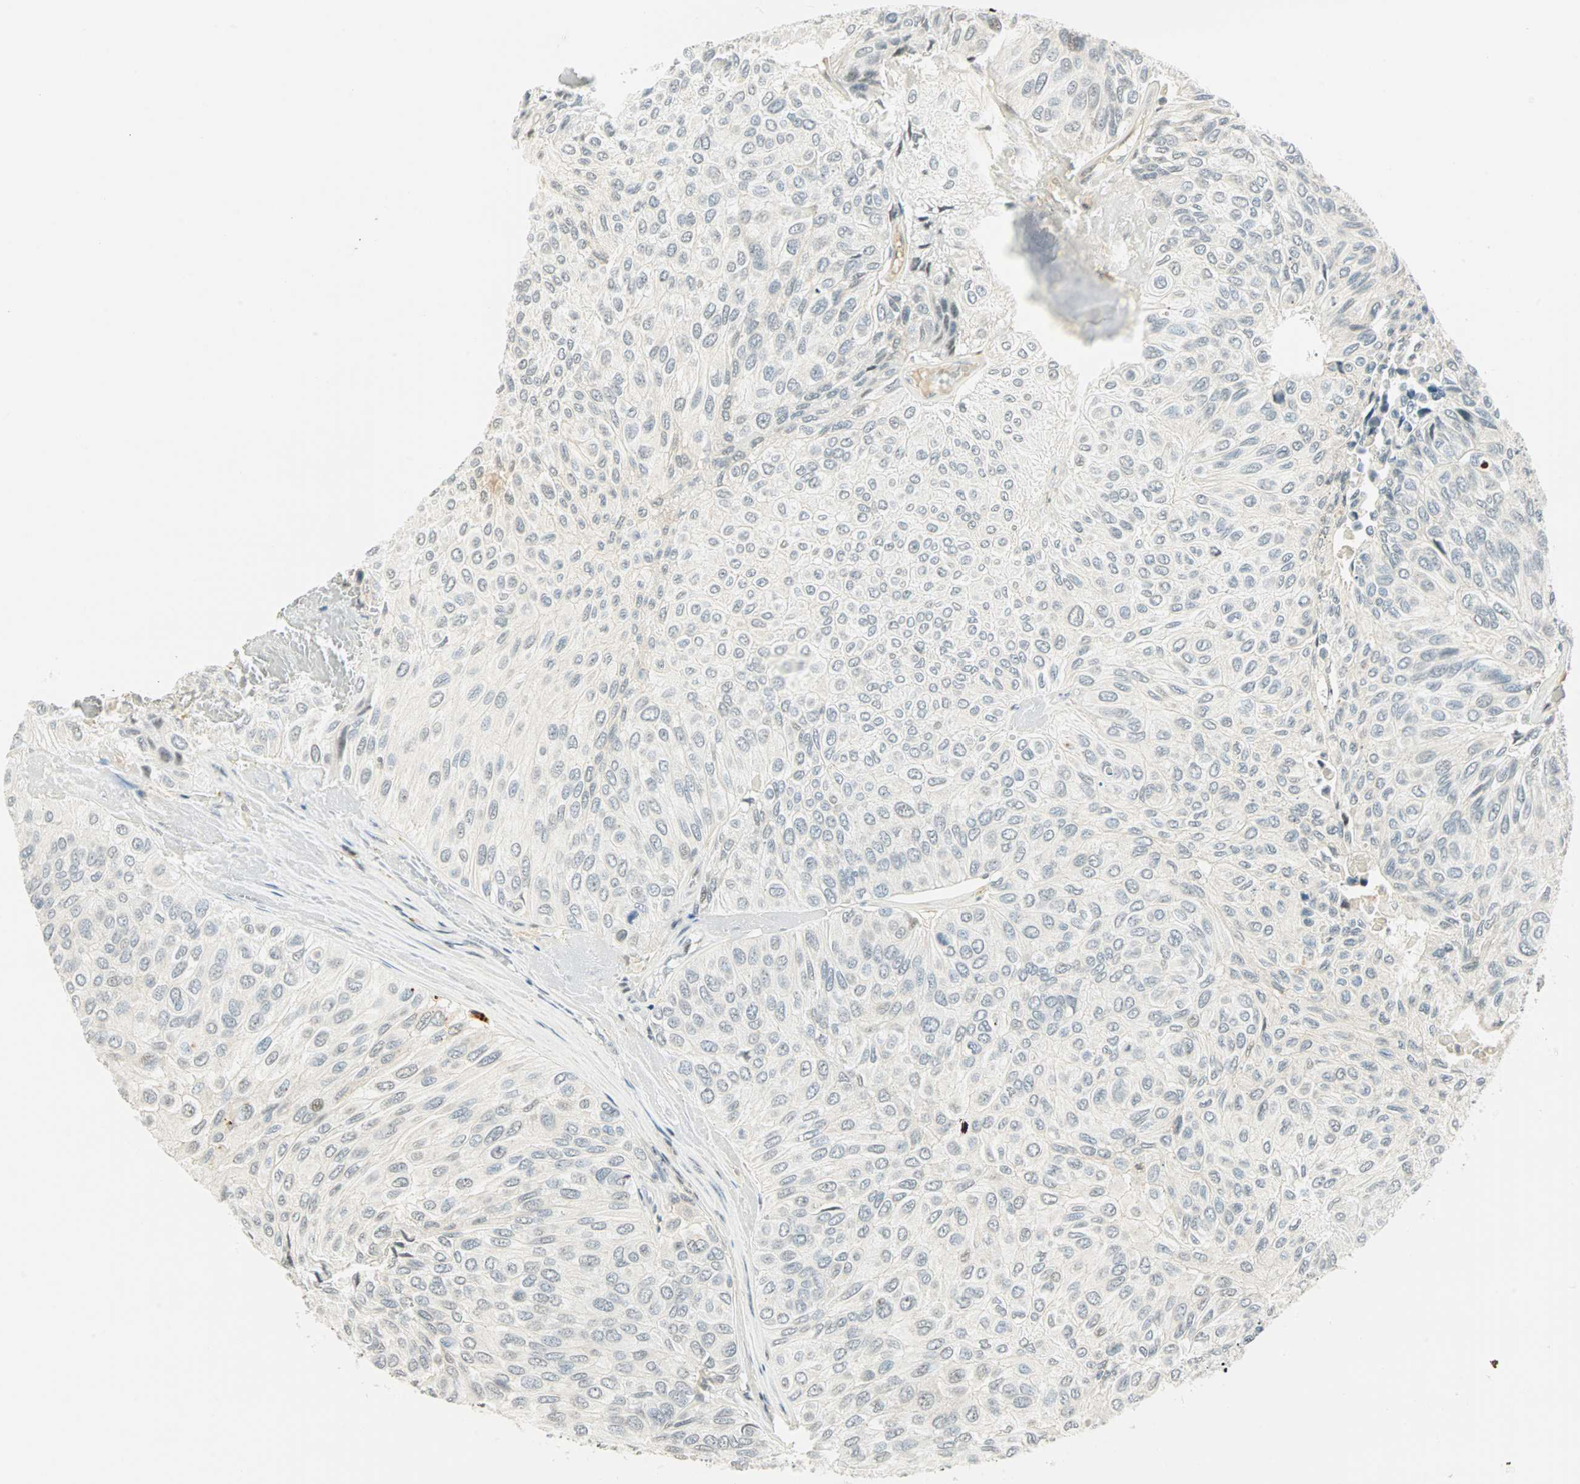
{"staining": {"intensity": "weak", "quantity": "<25%", "location": "nuclear"}, "tissue": "urothelial cancer", "cell_type": "Tumor cells", "image_type": "cancer", "snomed": [{"axis": "morphology", "description": "Urothelial carcinoma, High grade"}, {"axis": "topography", "description": "Urinary bladder"}], "caption": "Immunohistochemistry (IHC) photomicrograph of human urothelial carcinoma (high-grade) stained for a protein (brown), which reveals no staining in tumor cells. (Brightfield microscopy of DAB IHC at high magnification).", "gene": "SMAD3", "patient": {"sex": "male", "age": 66}}